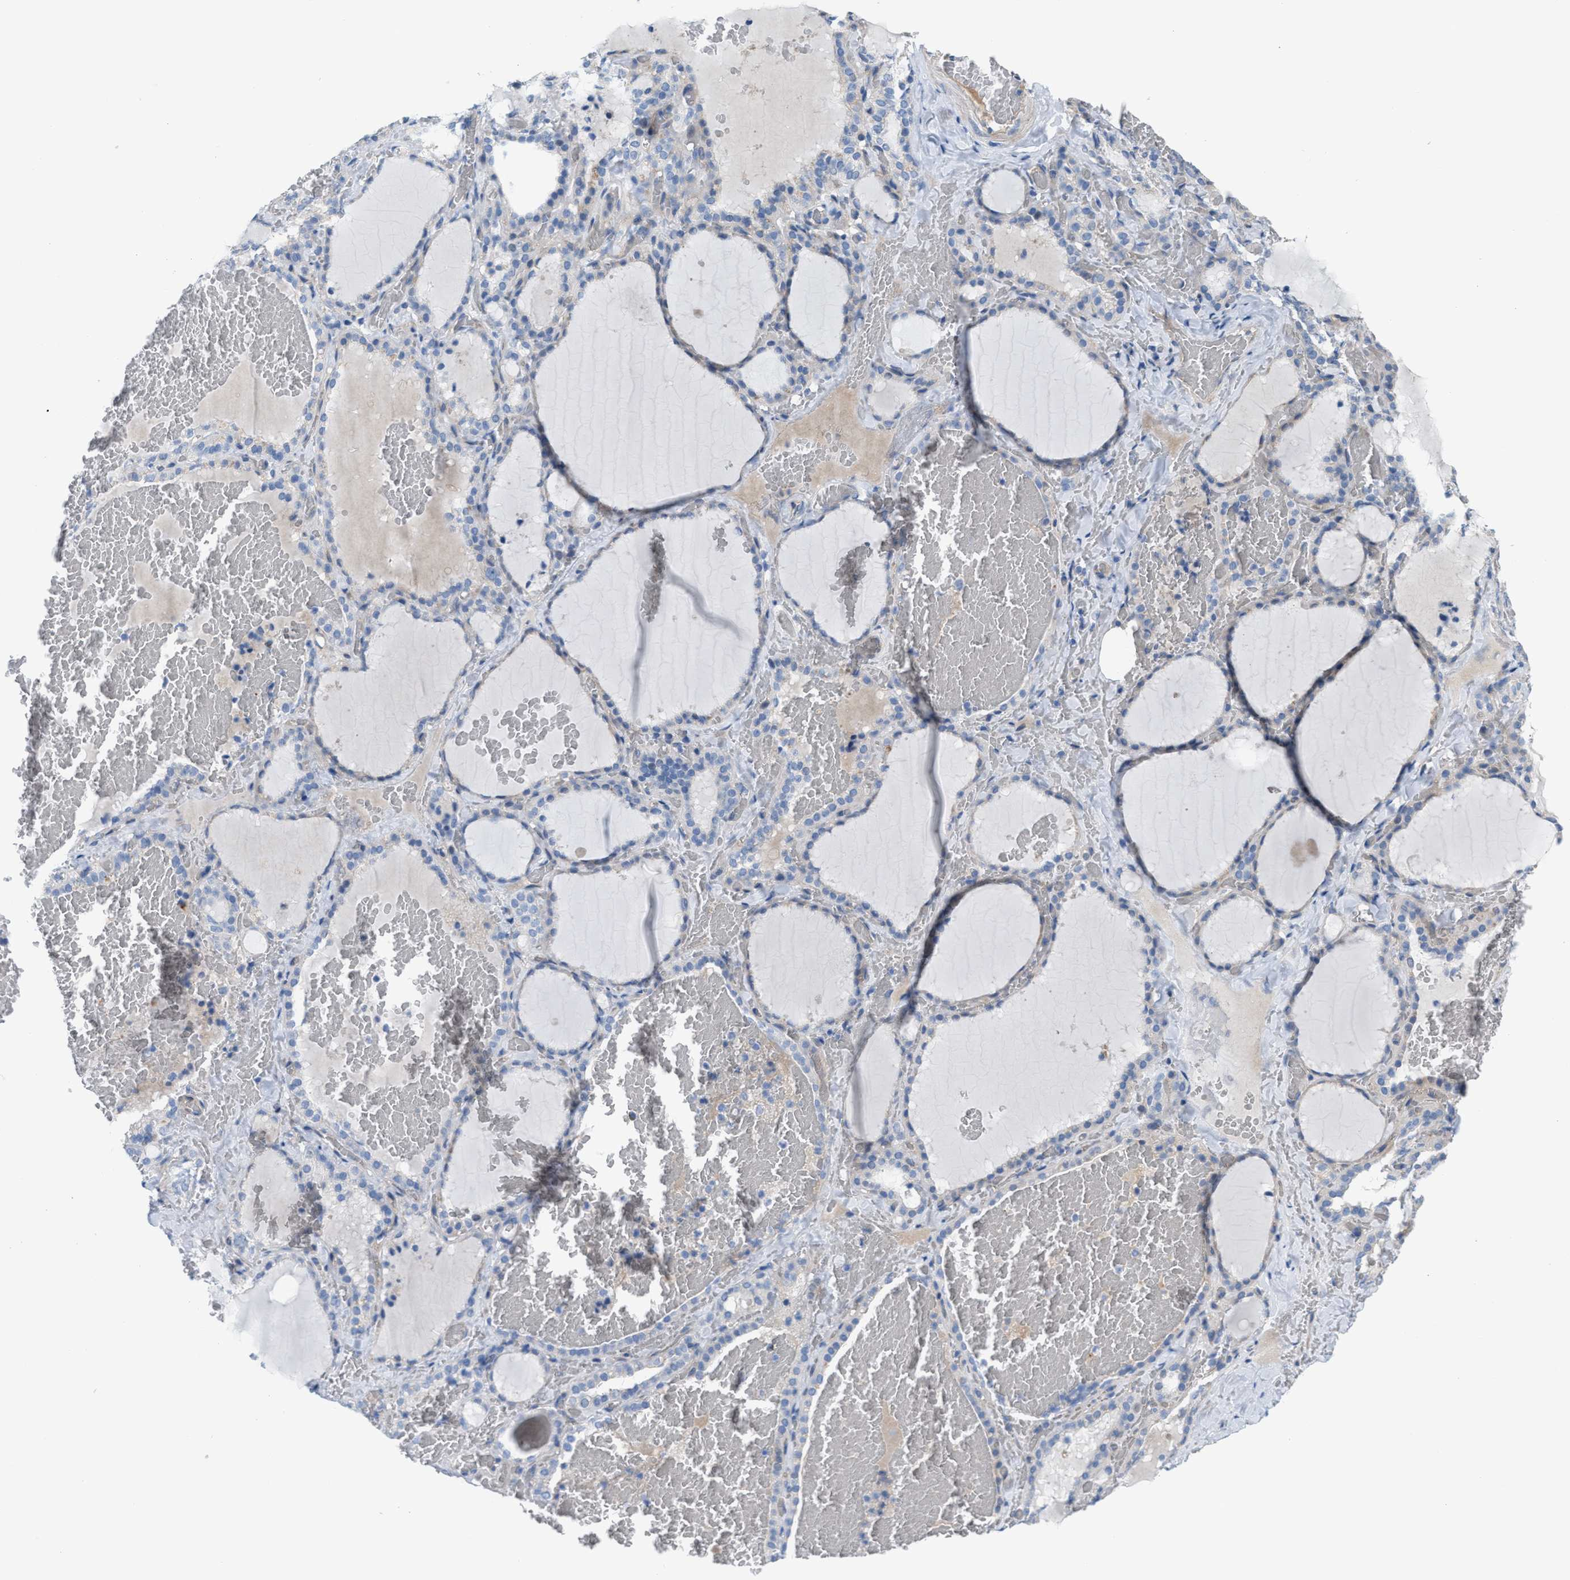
{"staining": {"intensity": "negative", "quantity": "none", "location": "none"}, "tissue": "thyroid gland", "cell_type": "Glandular cells", "image_type": "normal", "snomed": [{"axis": "morphology", "description": "Normal tissue, NOS"}, {"axis": "topography", "description": "Thyroid gland"}], "caption": "An IHC image of normal thyroid gland is shown. There is no staining in glandular cells of thyroid gland.", "gene": "MPP3", "patient": {"sex": "female", "age": 22}}